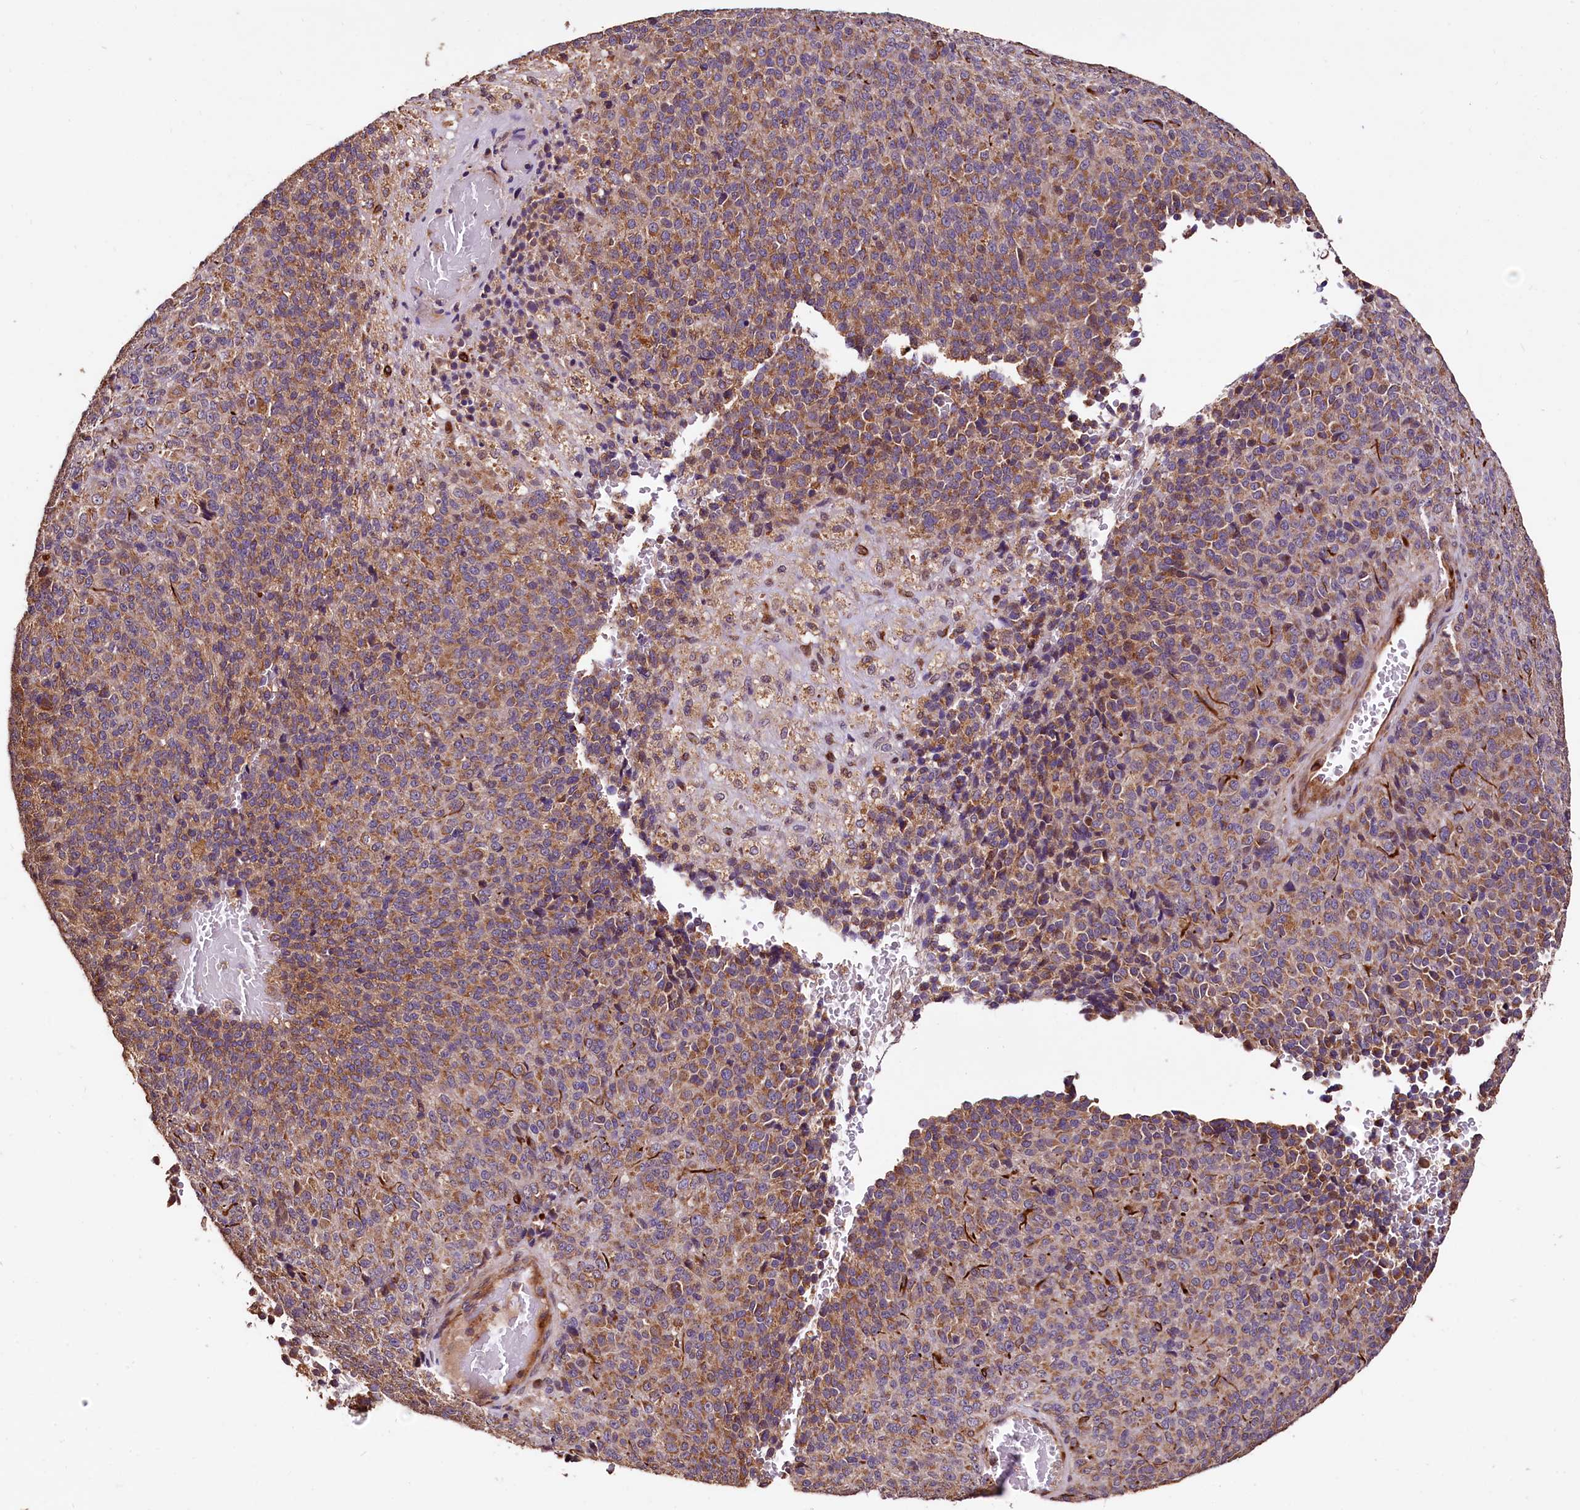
{"staining": {"intensity": "moderate", "quantity": ">75%", "location": "cytoplasmic/membranous"}, "tissue": "melanoma", "cell_type": "Tumor cells", "image_type": "cancer", "snomed": [{"axis": "morphology", "description": "Malignant melanoma, Metastatic site"}, {"axis": "topography", "description": "Brain"}], "caption": "Moderate cytoplasmic/membranous protein staining is seen in about >75% of tumor cells in melanoma.", "gene": "RASSF1", "patient": {"sex": "female", "age": 56}}